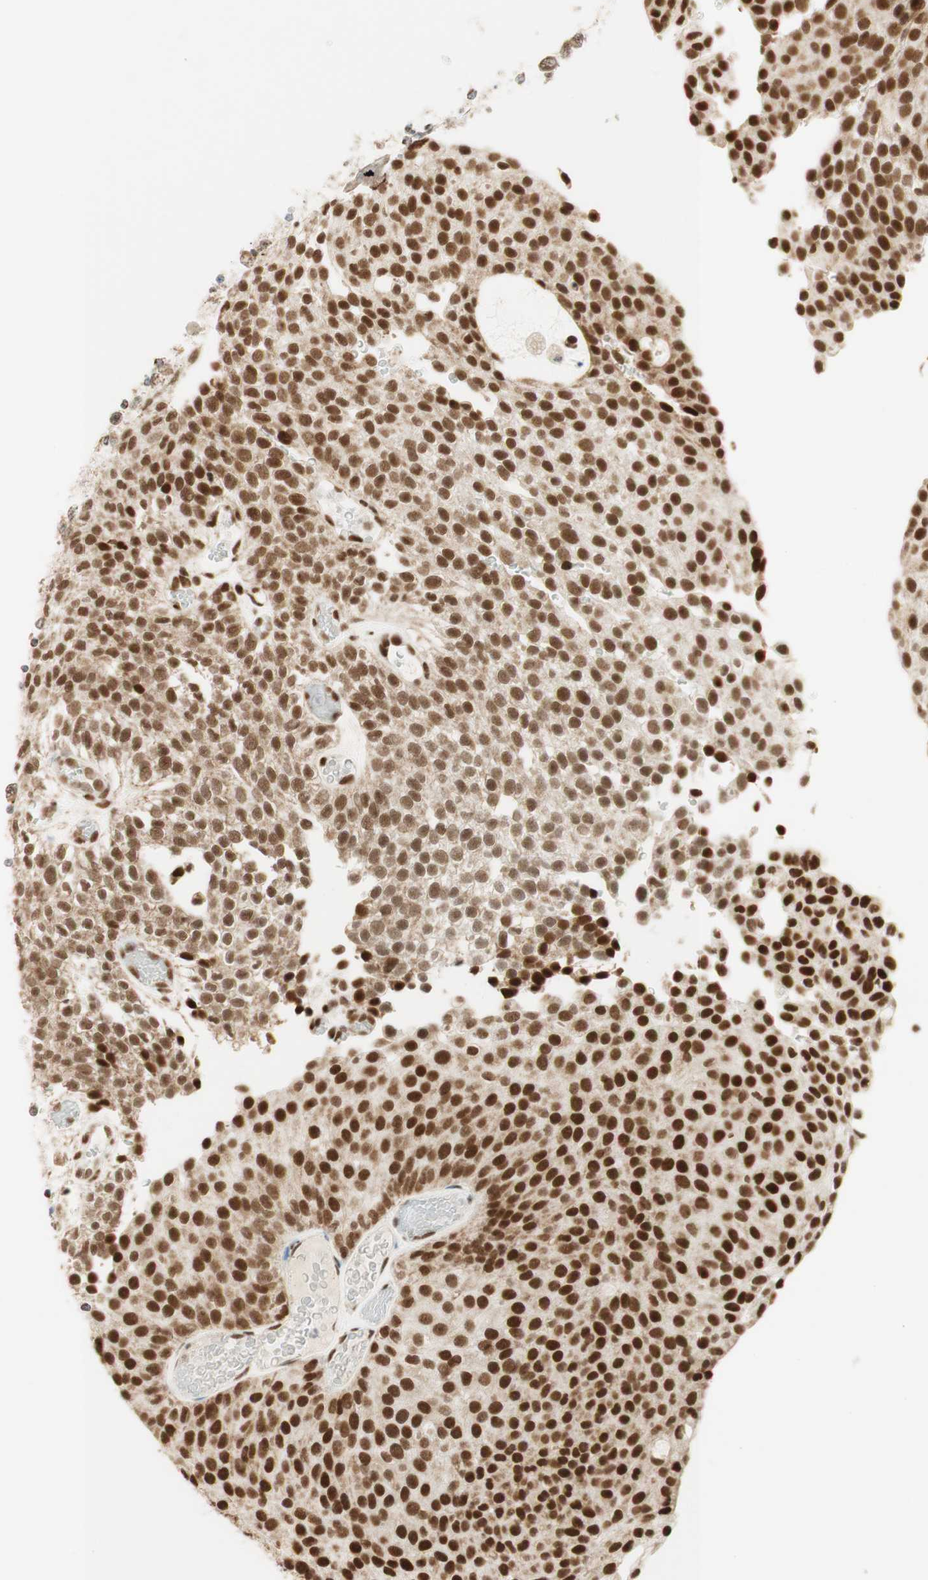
{"staining": {"intensity": "strong", "quantity": ">75%", "location": "nuclear"}, "tissue": "urothelial cancer", "cell_type": "Tumor cells", "image_type": "cancer", "snomed": [{"axis": "morphology", "description": "Urothelial carcinoma, Low grade"}, {"axis": "topography", "description": "Urinary bladder"}], "caption": "This micrograph exhibits urothelial cancer stained with immunohistochemistry to label a protein in brown. The nuclear of tumor cells show strong positivity for the protein. Nuclei are counter-stained blue.", "gene": "ZNF782", "patient": {"sex": "male", "age": 78}}